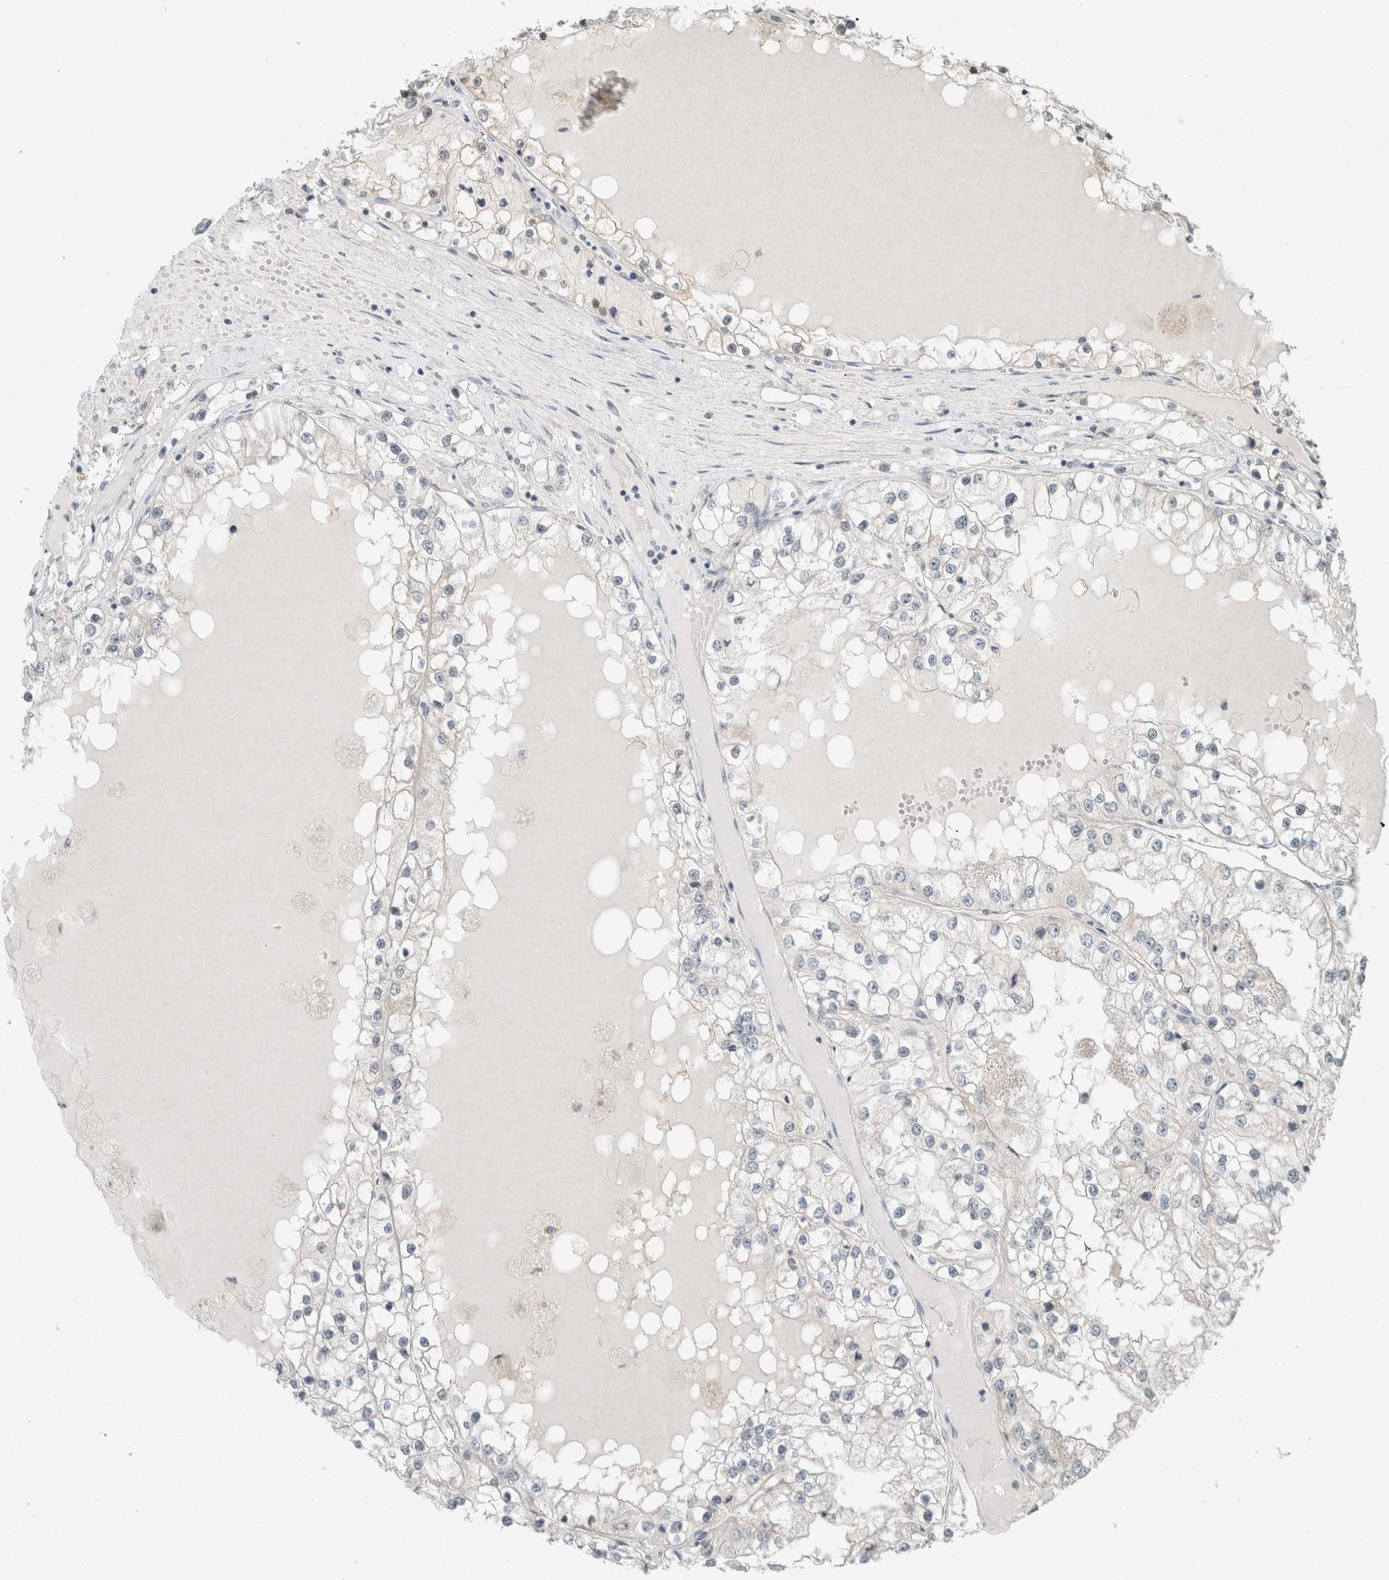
{"staining": {"intensity": "negative", "quantity": "none", "location": "none"}, "tissue": "renal cancer", "cell_type": "Tumor cells", "image_type": "cancer", "snomed": [{"axis": "morphology", "description": "Adenocarcinoma, NOS"}, {"axis": "topography", "description": "Kidney"}], "caption": "This is an immunohistochemistry (IHC) micrograph of adenocarcinoma (renal). There is no staining in tumor cells.", "gene": "TRIT1", "patient": {"sex": "male", "age": 68}}